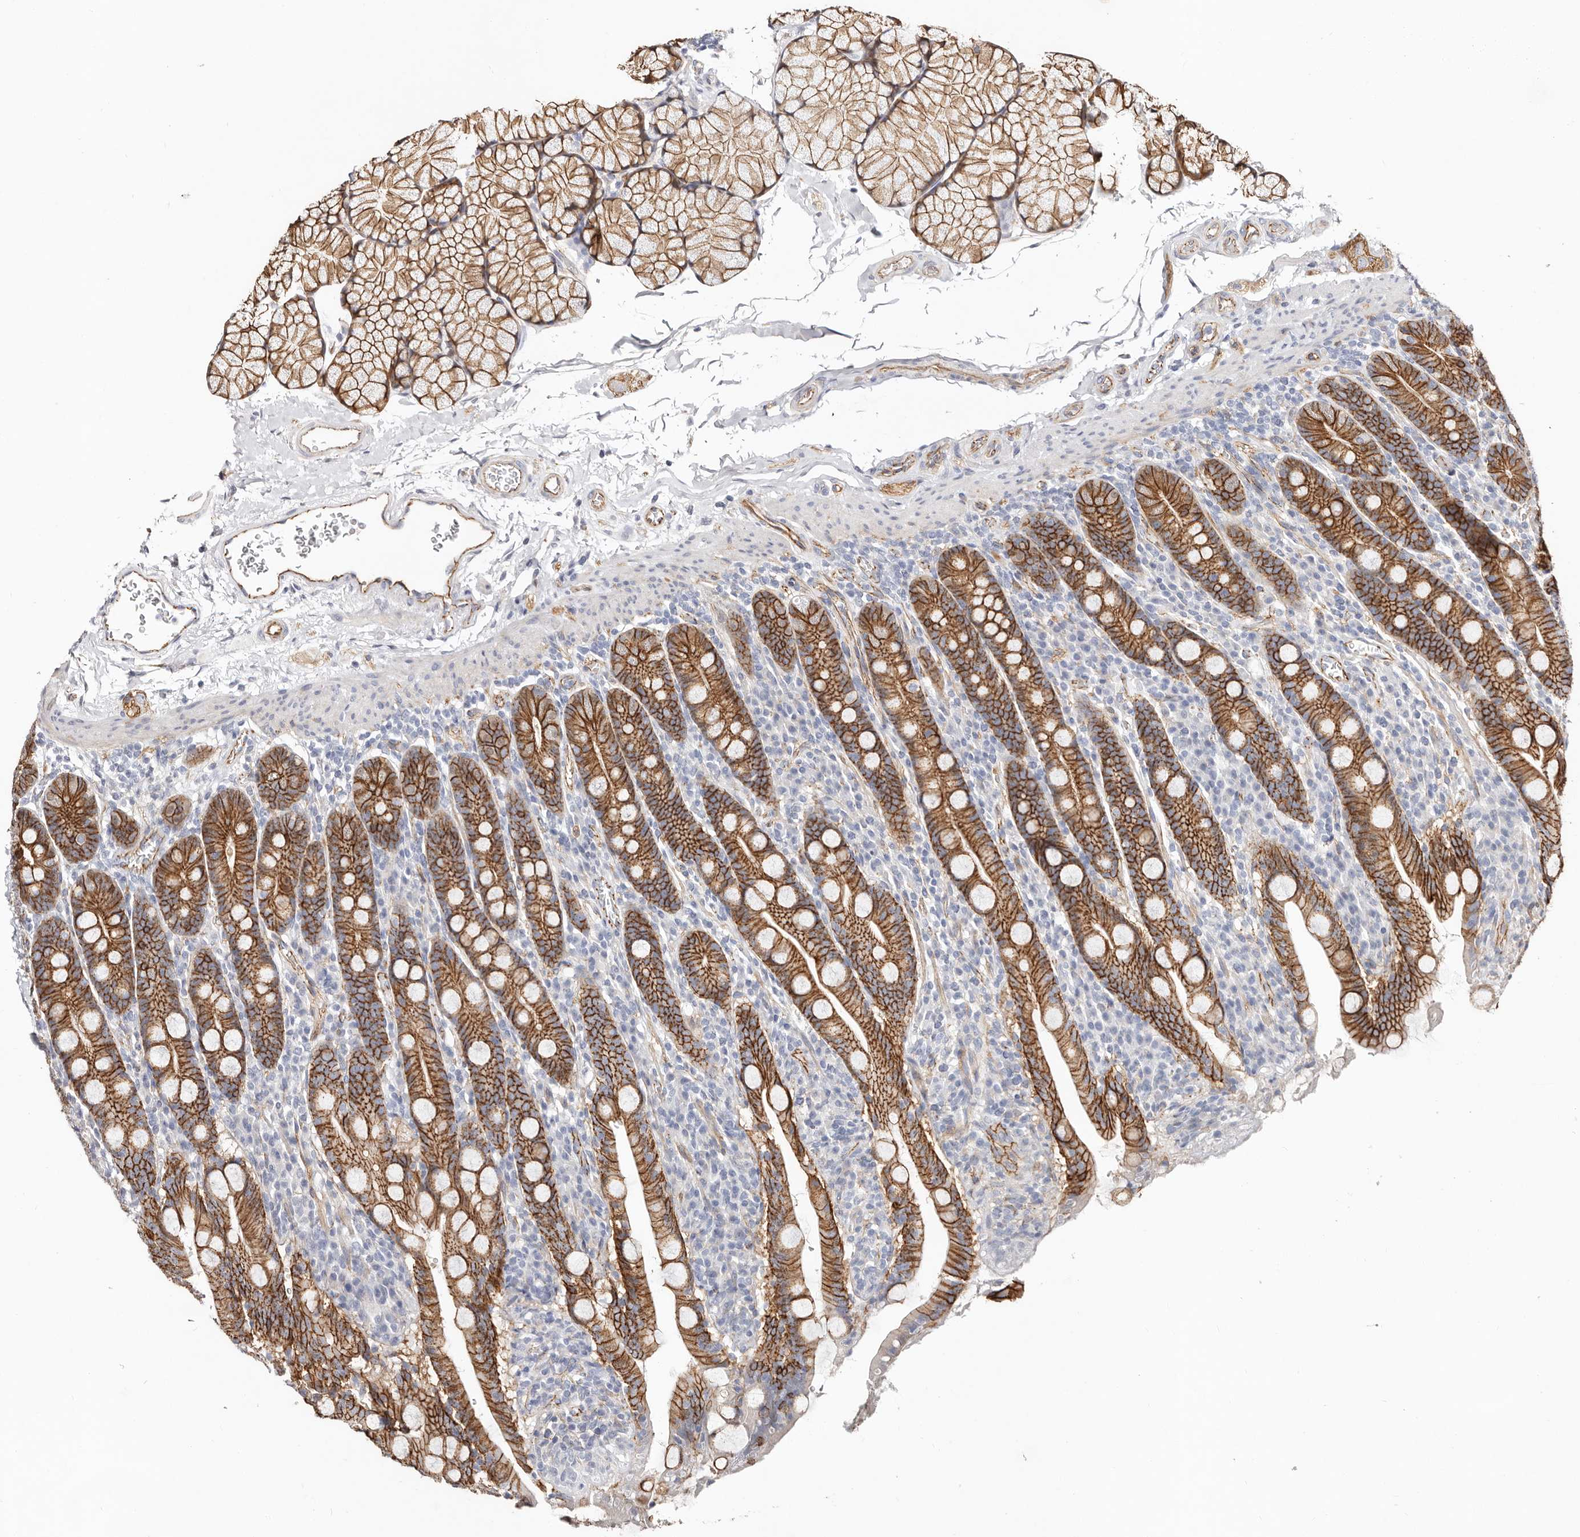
{"staining": {"intensity": "strong", "quantity": ">75%", "location": "cytoplasmic/membranous"}, "tissue": "duodenum", "cell_type": "Glandular cells", "image_type": "normal", "snomed": [{"axis": "morphology", "description": "Normal tissue, NOS"}, {"axis": "topography", "description": "Duodenum"}], "caption": "Normal duodenum demonstrates strong cytoplasmic/membranous staining in about >75% of glandular cells.", "gene": "CTNNB1", "patient": {"sex": "male", "age": 35}}